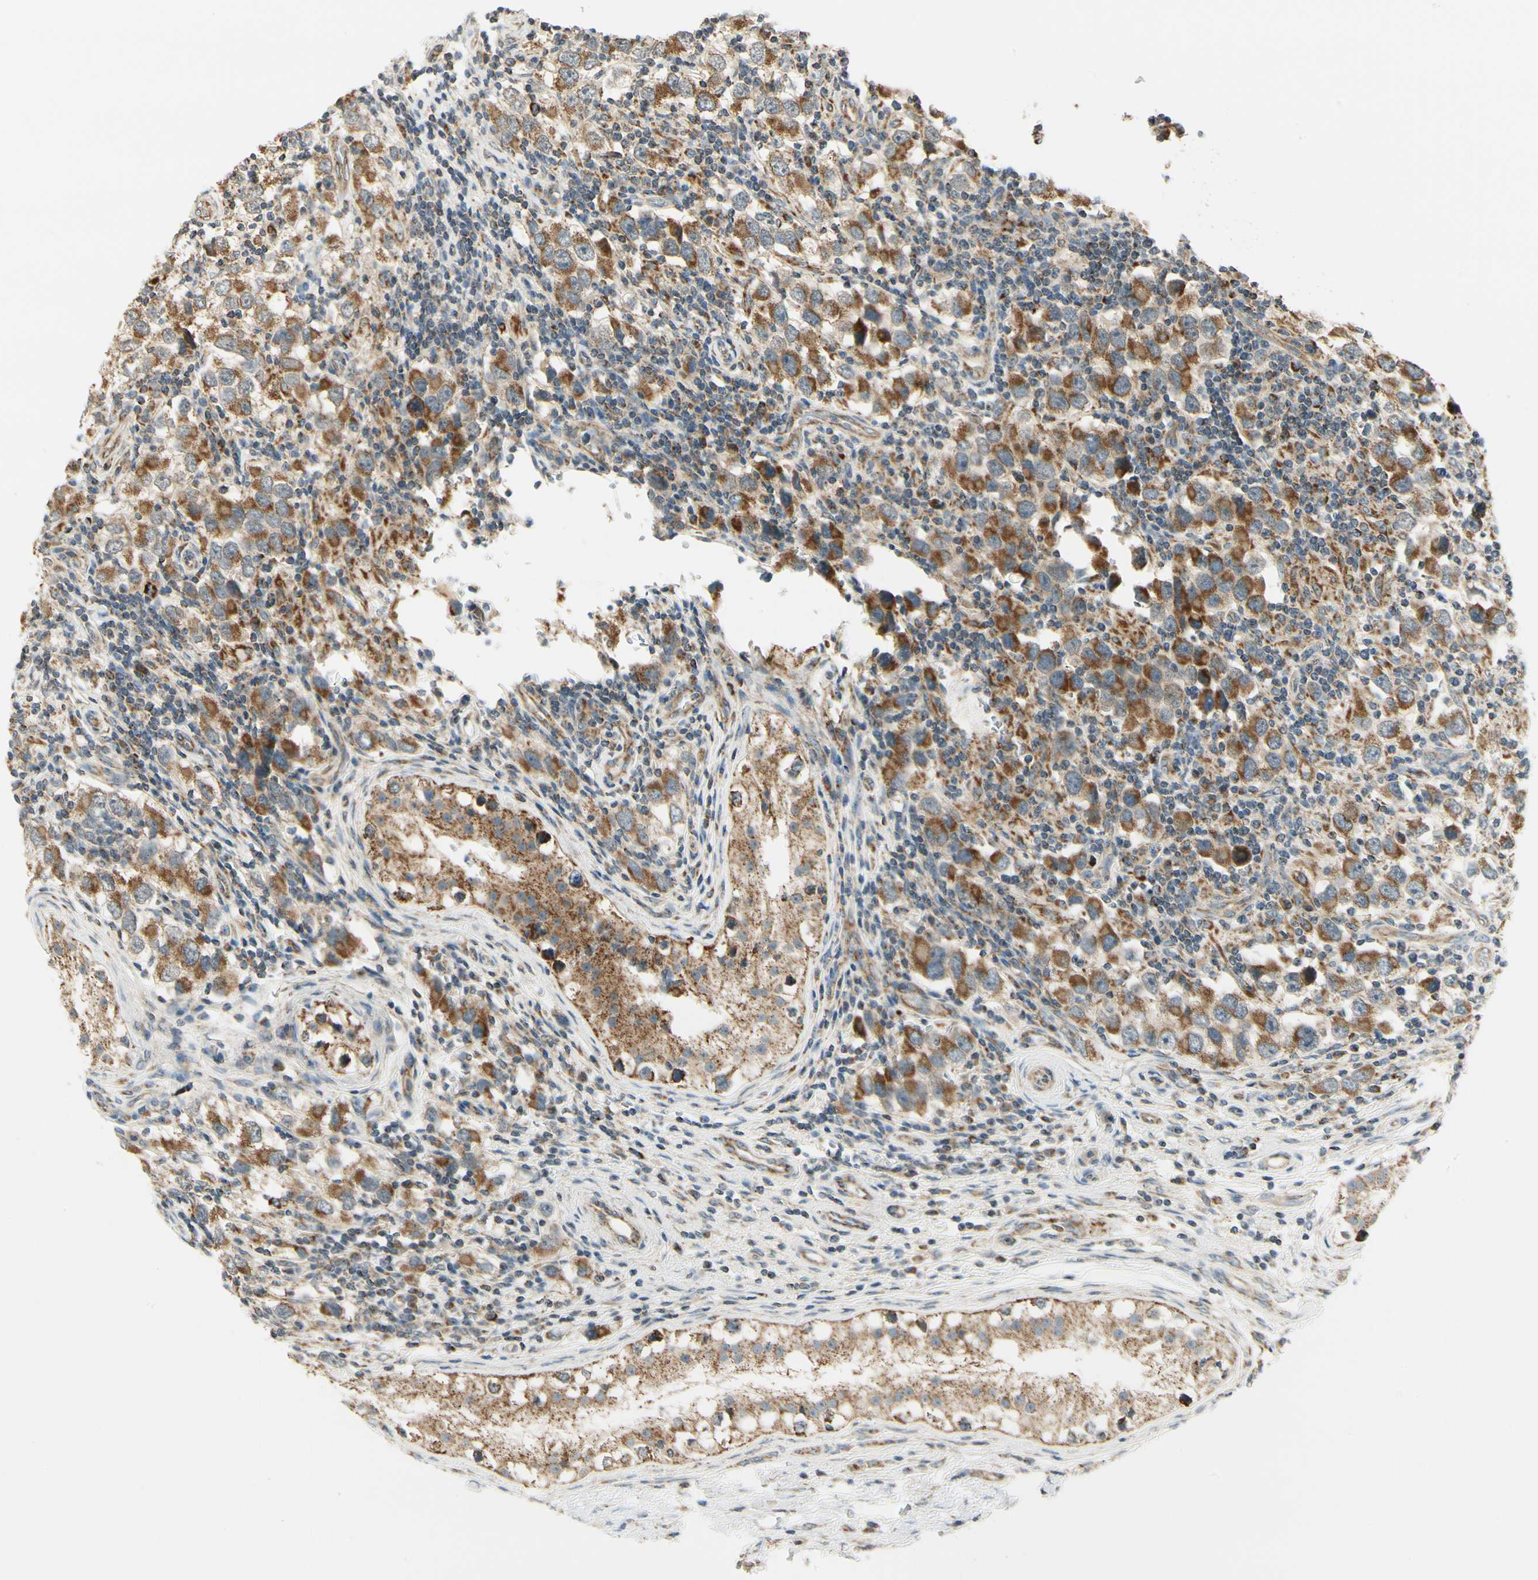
{"staining": {"intensity": "strong", "quantity": ">75%", "location": "cytoplasmic/membranous"}, "tissue": "testis cancer", "cell_type": "Tumor cells", "image_type": "cancer", "snomed": [{"axis": "morphology", "description": "Carcinoma, Embryonal, NOS"}, {"axis": "topography", "description": "Testis"}], "caption": "IHC (DAB) staining of testis cancer (embryonal carcinoma) displays strong cytoplasmic/membranous protein expression in about >75% of tumor cells. The staining was performed using DAB, with brown indicating positive protein expression. Nuclei are stained blue with hematoxylin.", "gene": "EPHB3", "patient": {"sex": "male", "age": 21}}